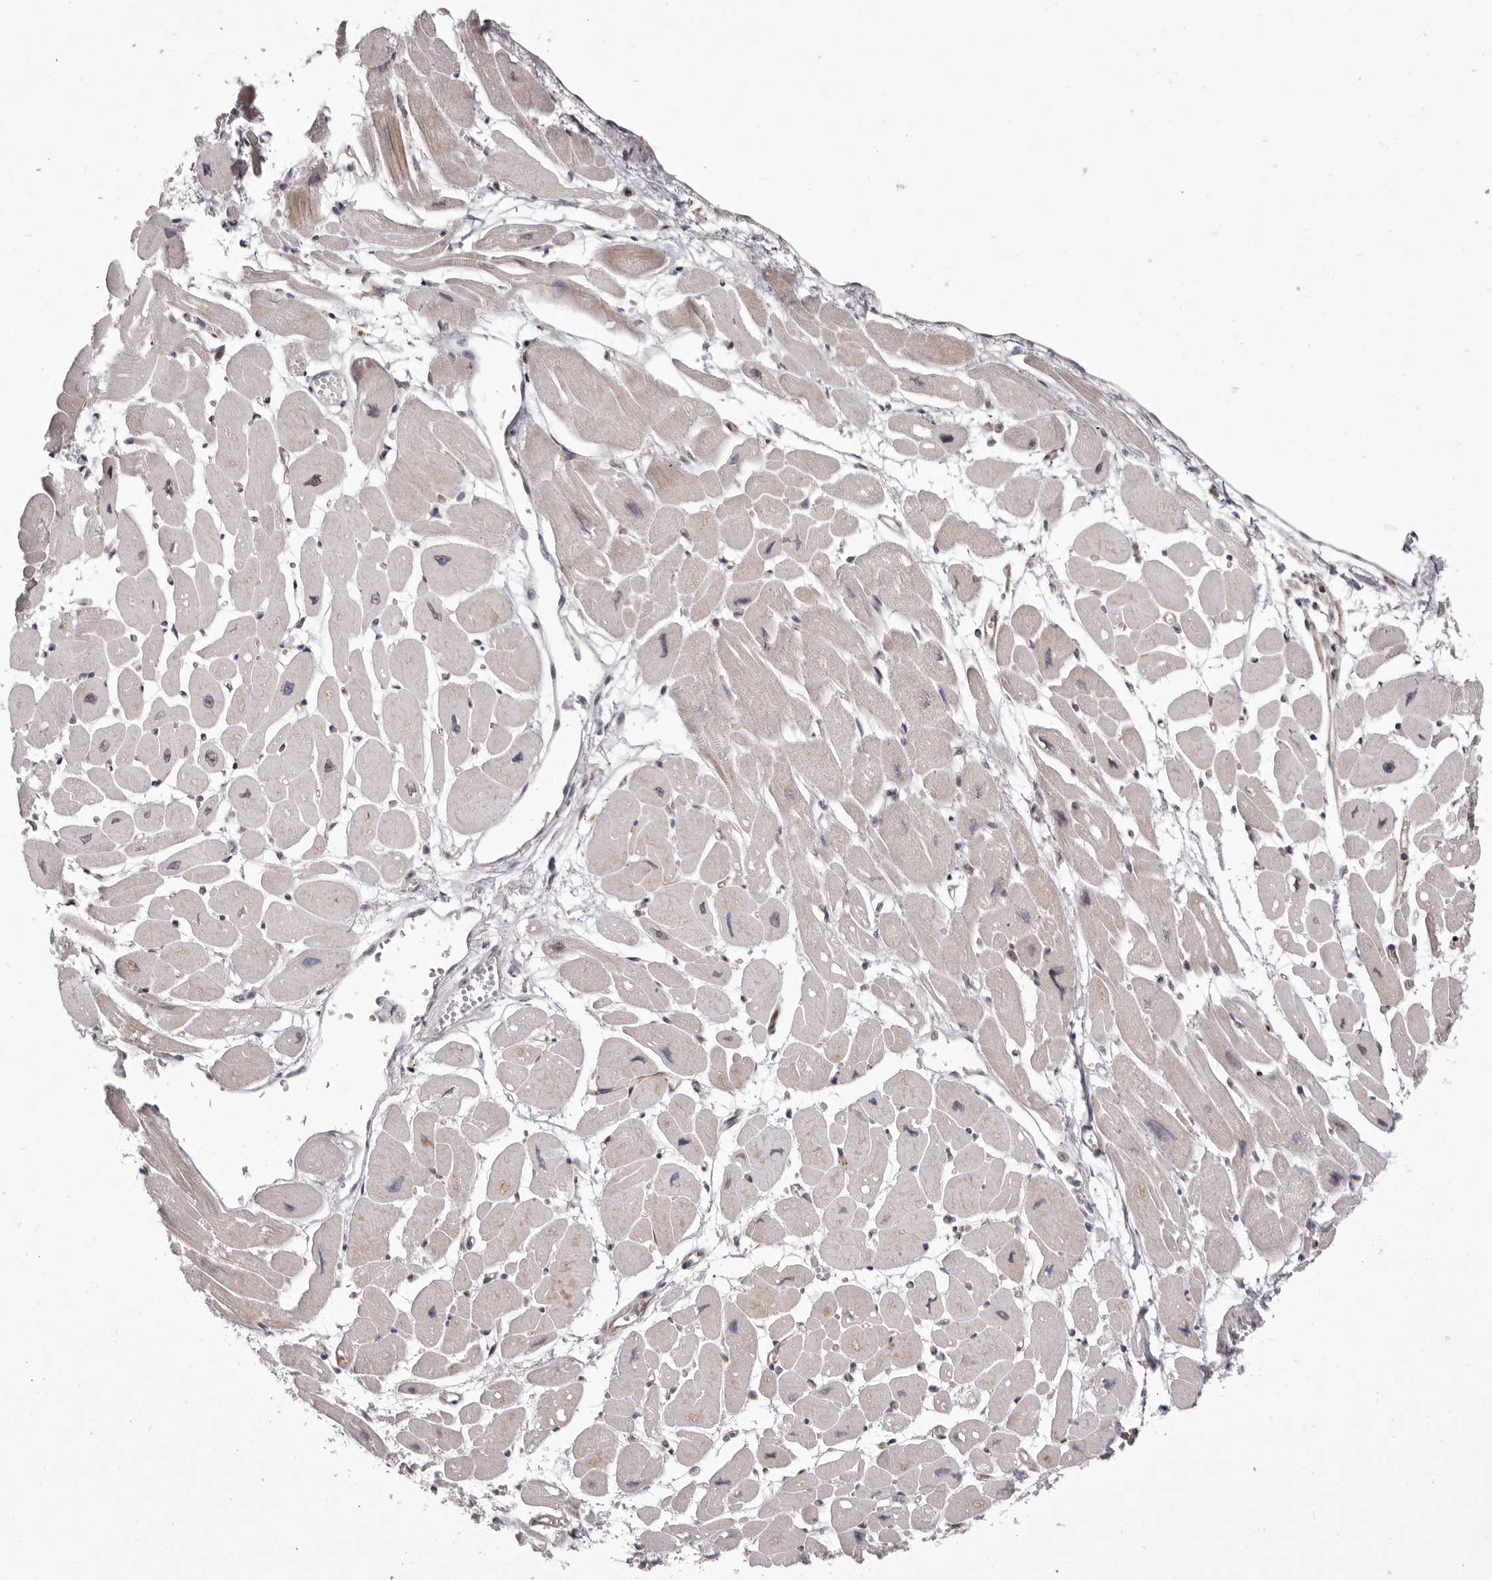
{"staining": {"intensity": "negative", "quantity": "none", "location": "none"}, "tissue": "heart muscle", "cell_type": "Cardiomyocytes", "image_type": "normal", "snomed": [{"axis": "morphology", "description": "Normal tissue, NOS"}, {"axis": "topography", "description": "Heart"}], "caption": "DAB immunohistochemical staining of normal heart muscle shows no significant positivity in cardiomyocytes. The staining is performed using DAB (3,3'-diaminobenzidine) brown chromogen with nuclei counter-stained in using hematoxylin.", "gene": "GLRX3", "patient": {"sex": "female", "age": 54}}